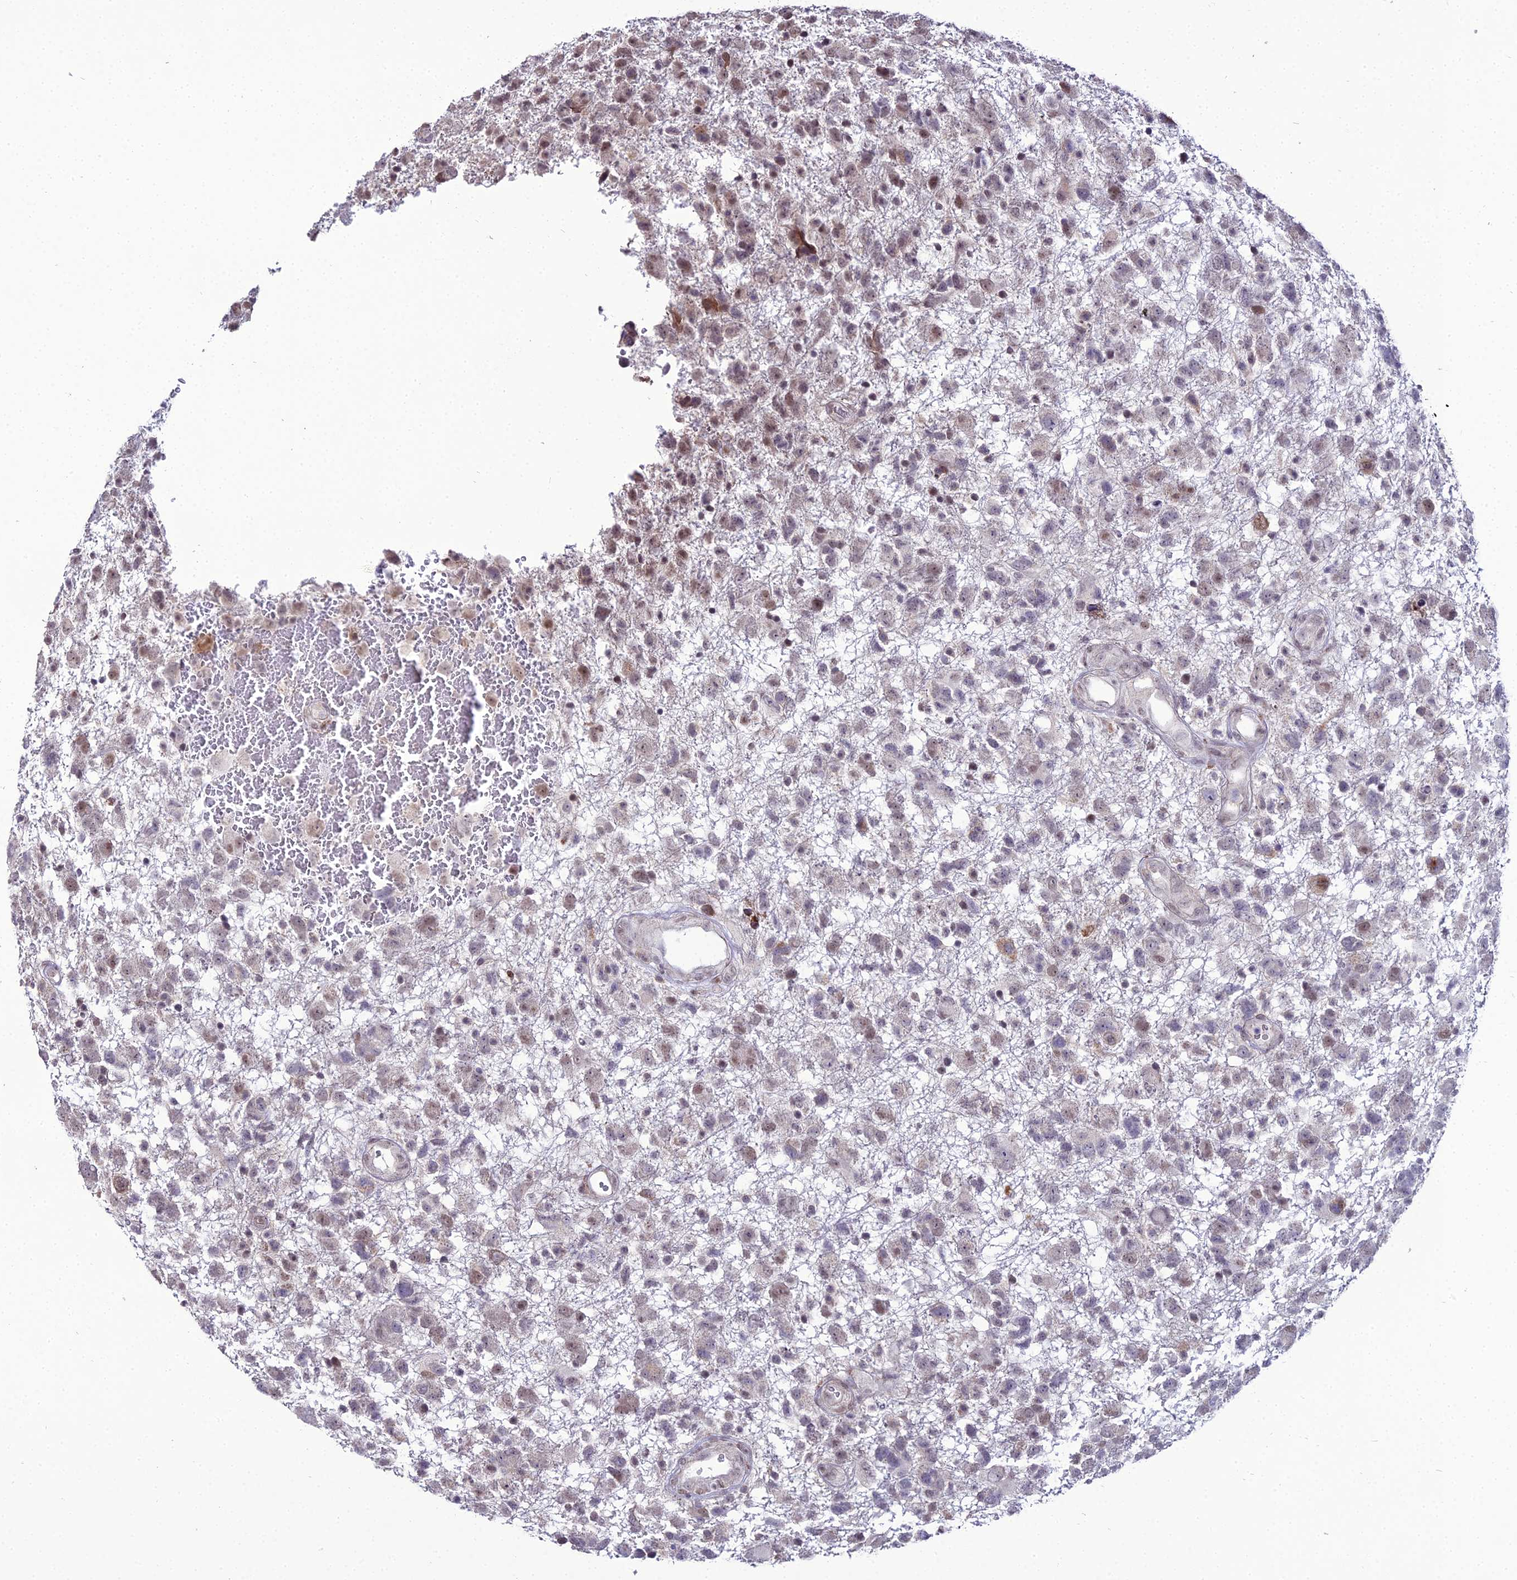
{"staining": {"intensity": "weak", "quantity": "<25%", "location": "nuclear"}, "tissue": "glioma", "cell_type": "Tumor cells", "image_type": "cancer", "snomed": [{"axis": "morphology", "description": "Glioma, malignant, High grade"}, {"axis": "topography", "description": "Brain"}], "caption": "A photomicrograph of malignant high-grade glioma stained for a protein demonstrates no brown staining in tumor cells.", "gene": "TROAP", "patient": {"sex": "male", "age": 61}}